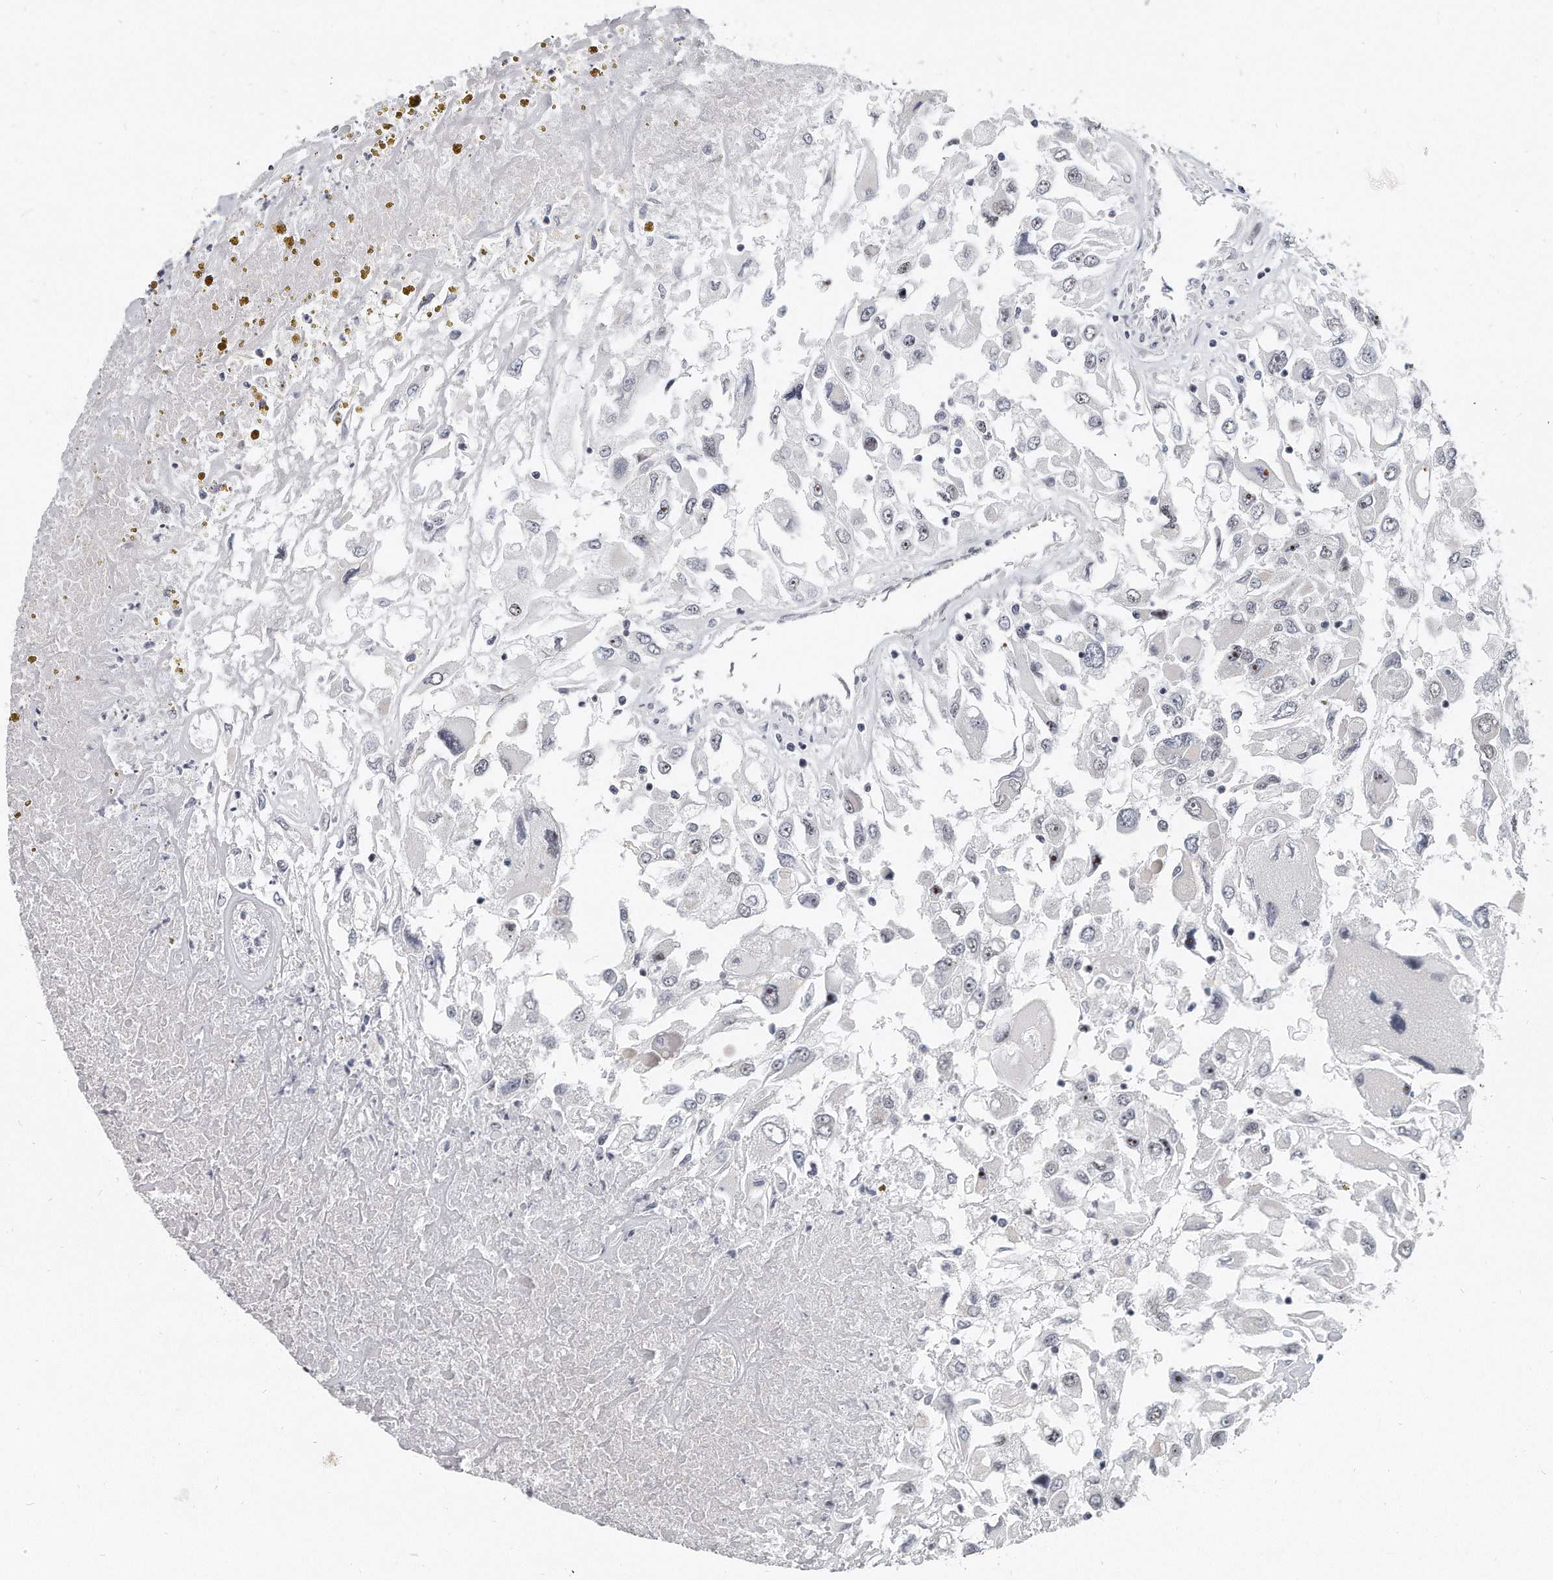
{"staining": {"intensity": "negative", "quantity": "none", "location": "none"}, "tissue": "renal cancer", "cell_type": "Tumor cells", "image_type": "cancer", "snomed": [{"axis": "morphology", "description": "Adenocarcinoma, NOS"}, {"axis": "topography", "description": "Kidney"}], "caption": "DAB (3,3'-diaminobenzidine) immunohistochemical staining of human renal adenocarcinoma reveals no significant expression in tumor cells. Nuclei are stained in blue.", "gene": "TFCP2L1", "patient": {"sex": "female", "age": 52}}